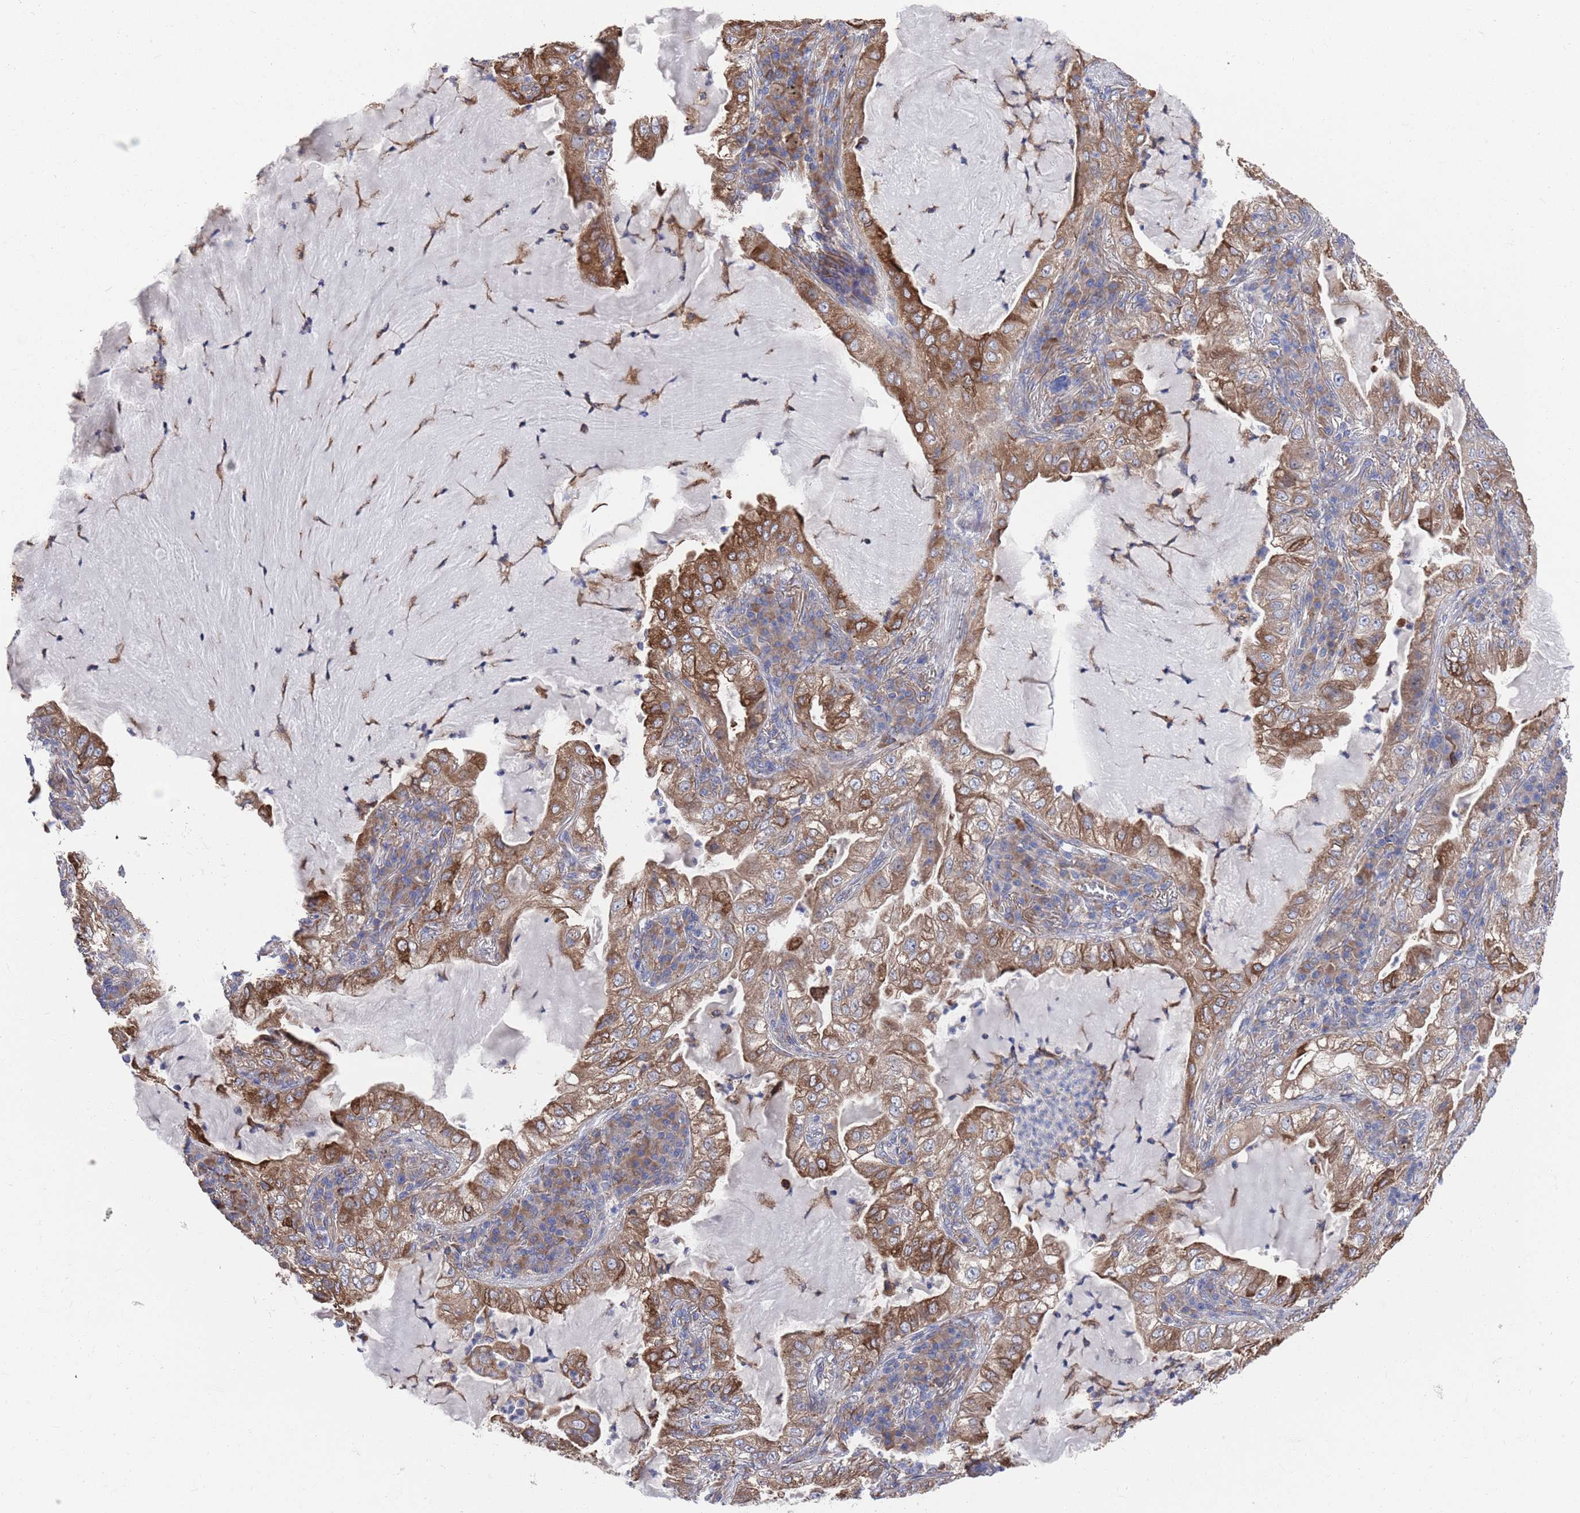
{"staining": {"intensity": "moderate", "quantity": ">75%", "location": "cytoplasmic/membranous"}, "tissue": "lung cancer", "cell_type": "Tumor cells", "image_type": "cancer", "snomed": [{"axis": "morphology", "description": "Adenocarcinoma, NOS"}, {"axis": "topography", "description": "Lung"}], "caption": "Lung cancer tissue demonstrates moderate cytoplasmic/membranous staining in about >75% of tumor cells", "gene": "GID8", "patient": {"sex": "female", "age": 73}}